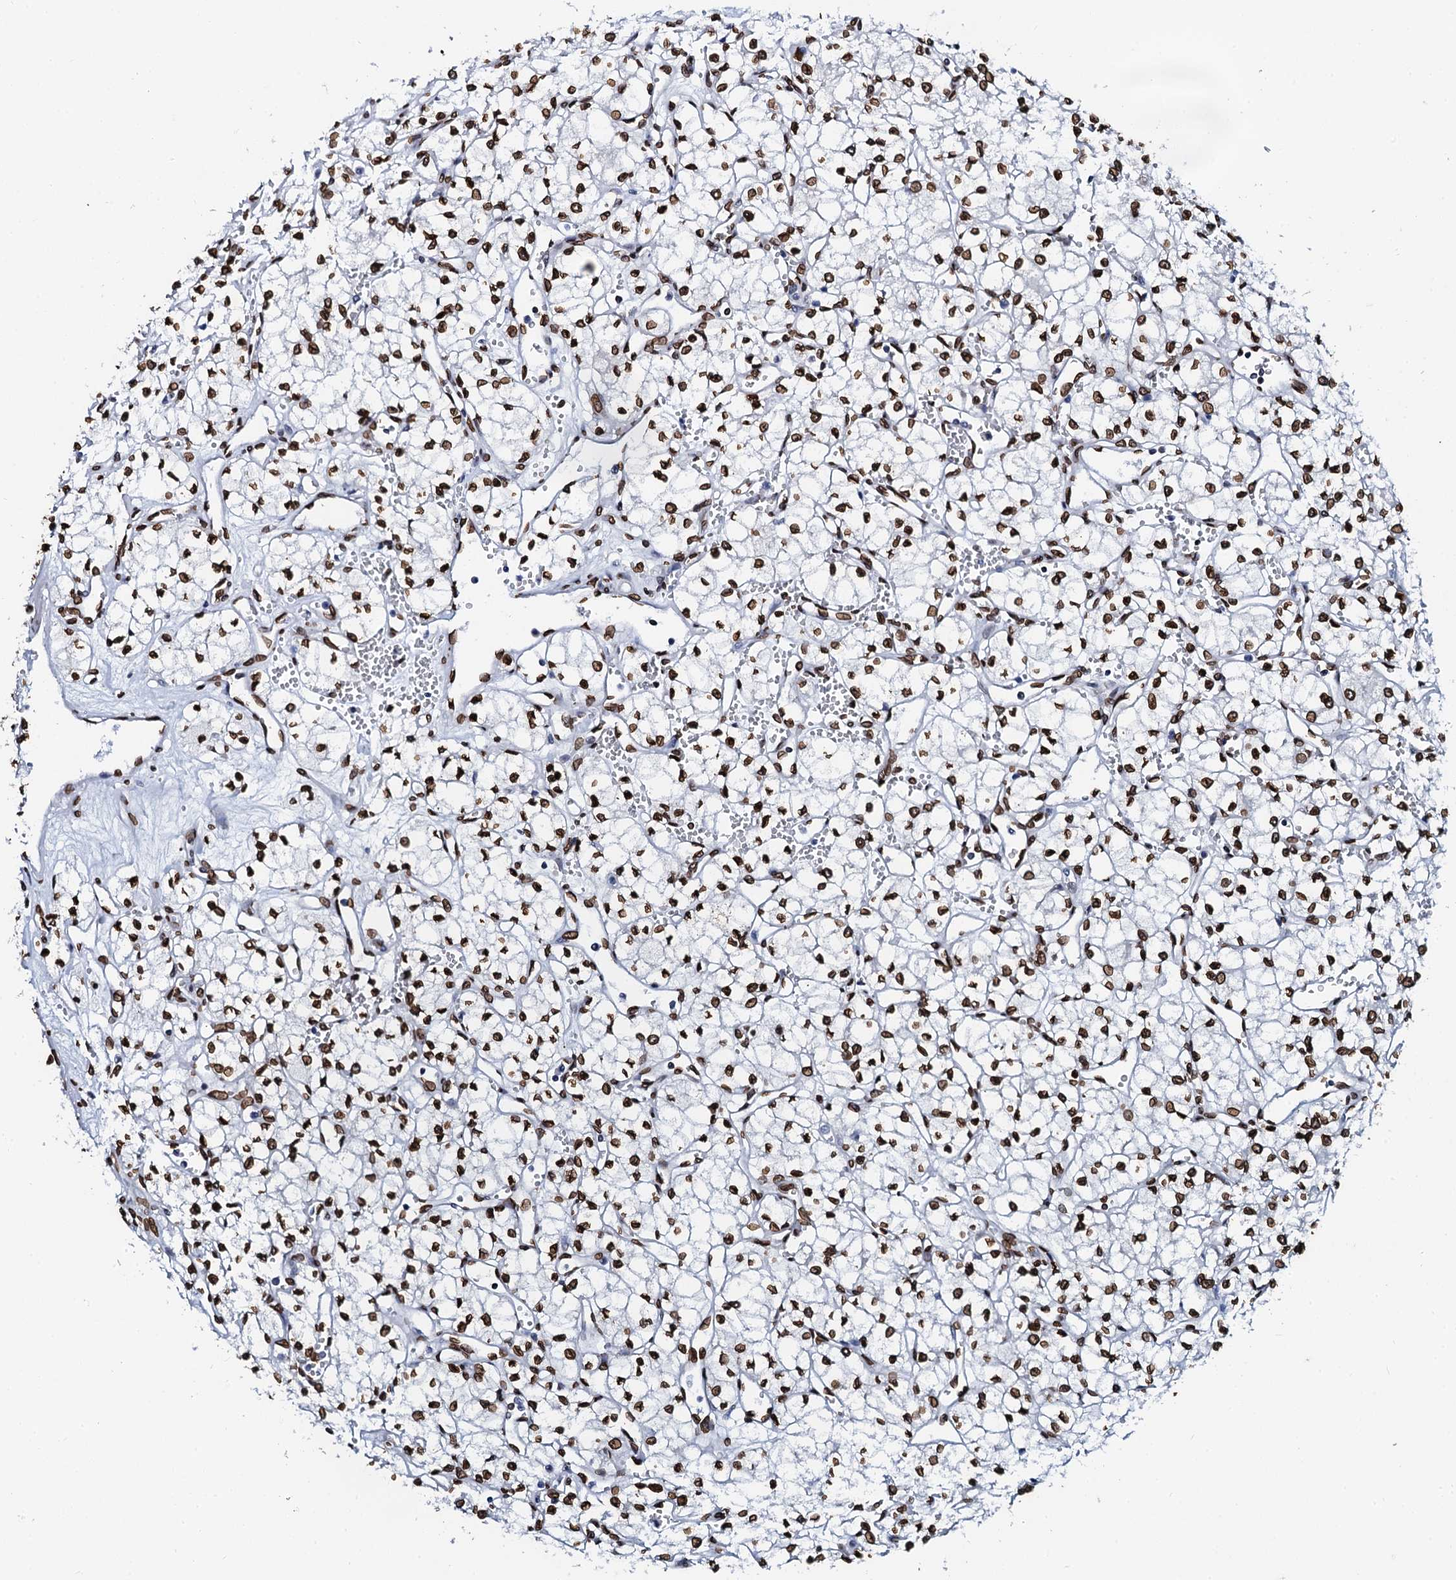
{"staining": {"intensity": "strong", "quantity": ">75%", "location": "nuclear"}, "tissue": "renal cancer", "cell_type": "Tumor cells", "image_type": "cancer", "snomed": [{"axis": "morphology", "description": "Adenocarcinoma, NOS"}, {"axis": "topography", "description": "Kidney"}], "caption": "Tumor cells display high levels of strong nuclear positivity in about >75% of cells in renal adenocarcinoma.", "gene": "KATNAL2", "patient": {"sex": "male", "age": 59}}